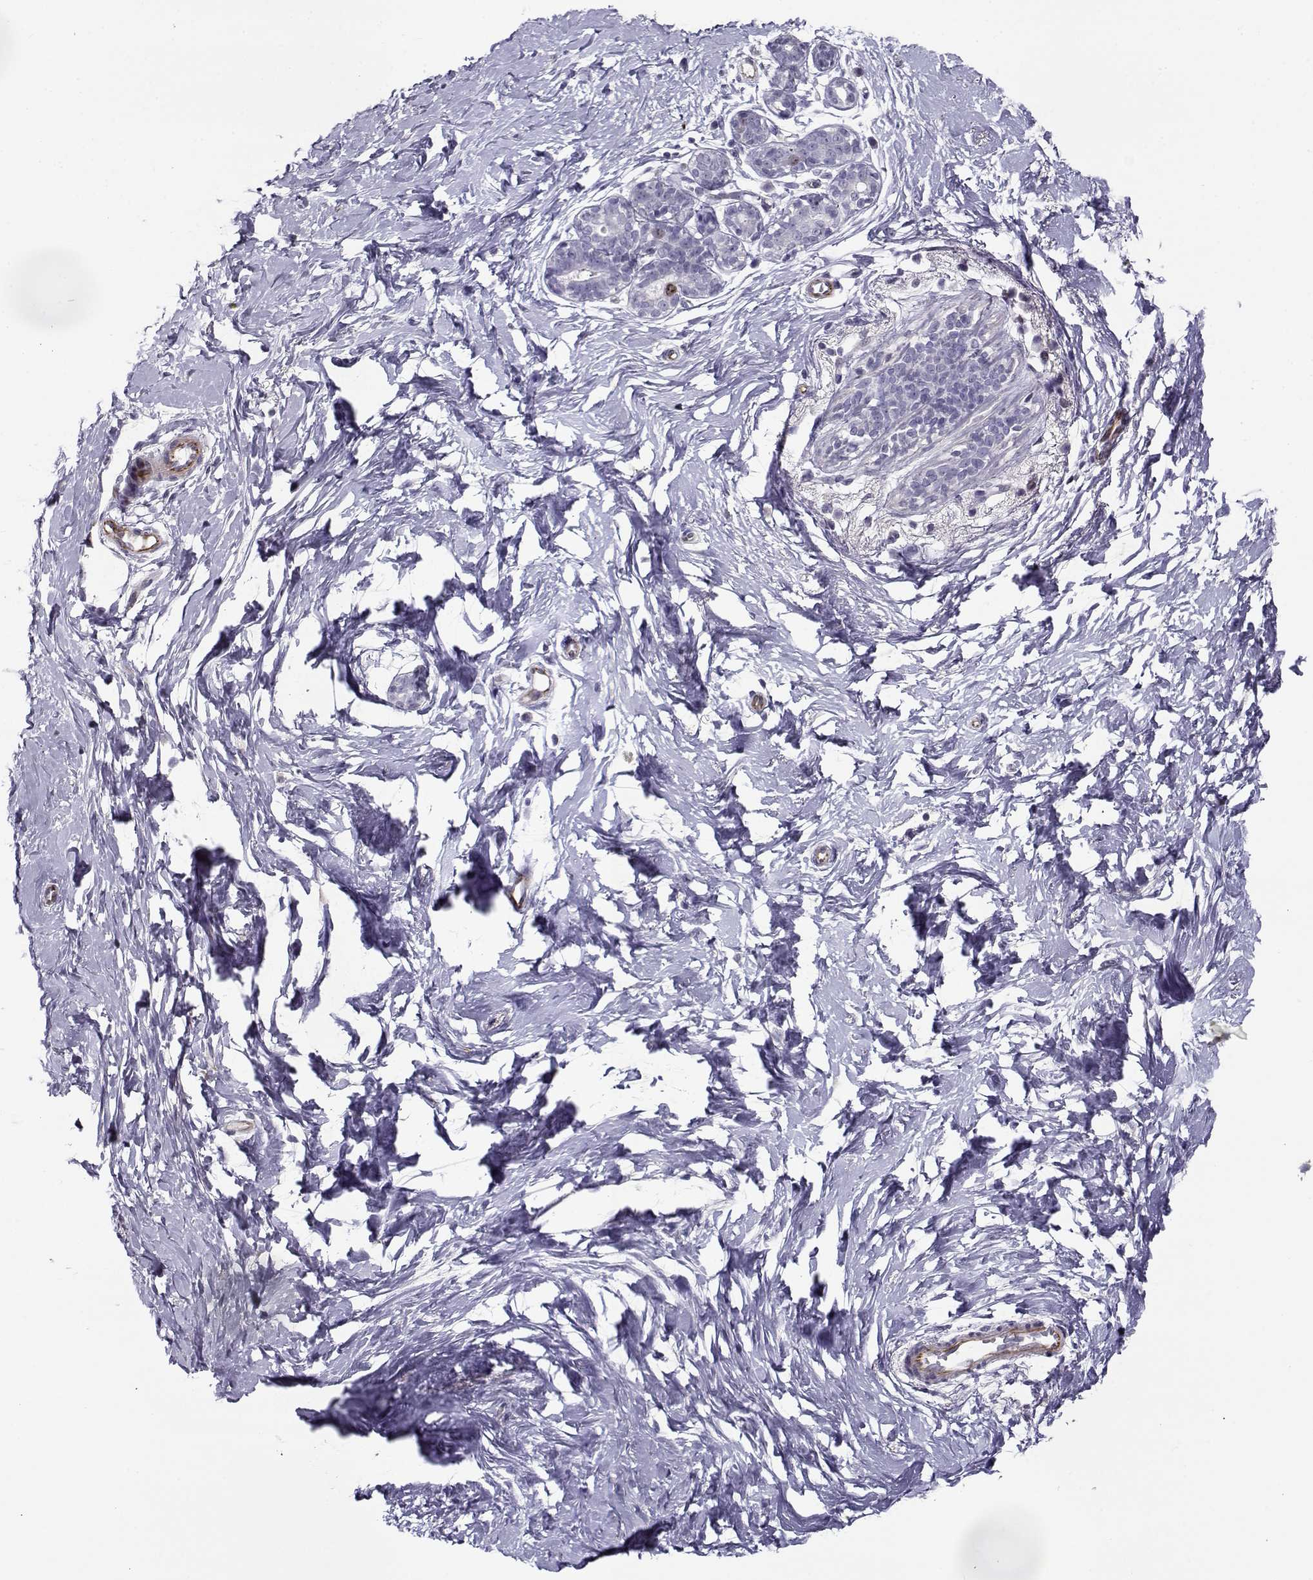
{"staining": {"intensity": "negative", "quantity": "none", "location": "none"}, "tissue": "breast", "cell_type": "Adipocytes", "image_type": "normal", "snomed": [{"axis": "morphology", "description": "Normal tissue, NOS"}, {"axis": "topography", "description": "Breast"}], "caption": "A high-resolution photomicrograph shows immunohistochemistry (IHC) staining of benign breast, which shows no significant positivity in adipocytes.", "gene": "NPW", "patient": {"sex": "female", "age": 37}}